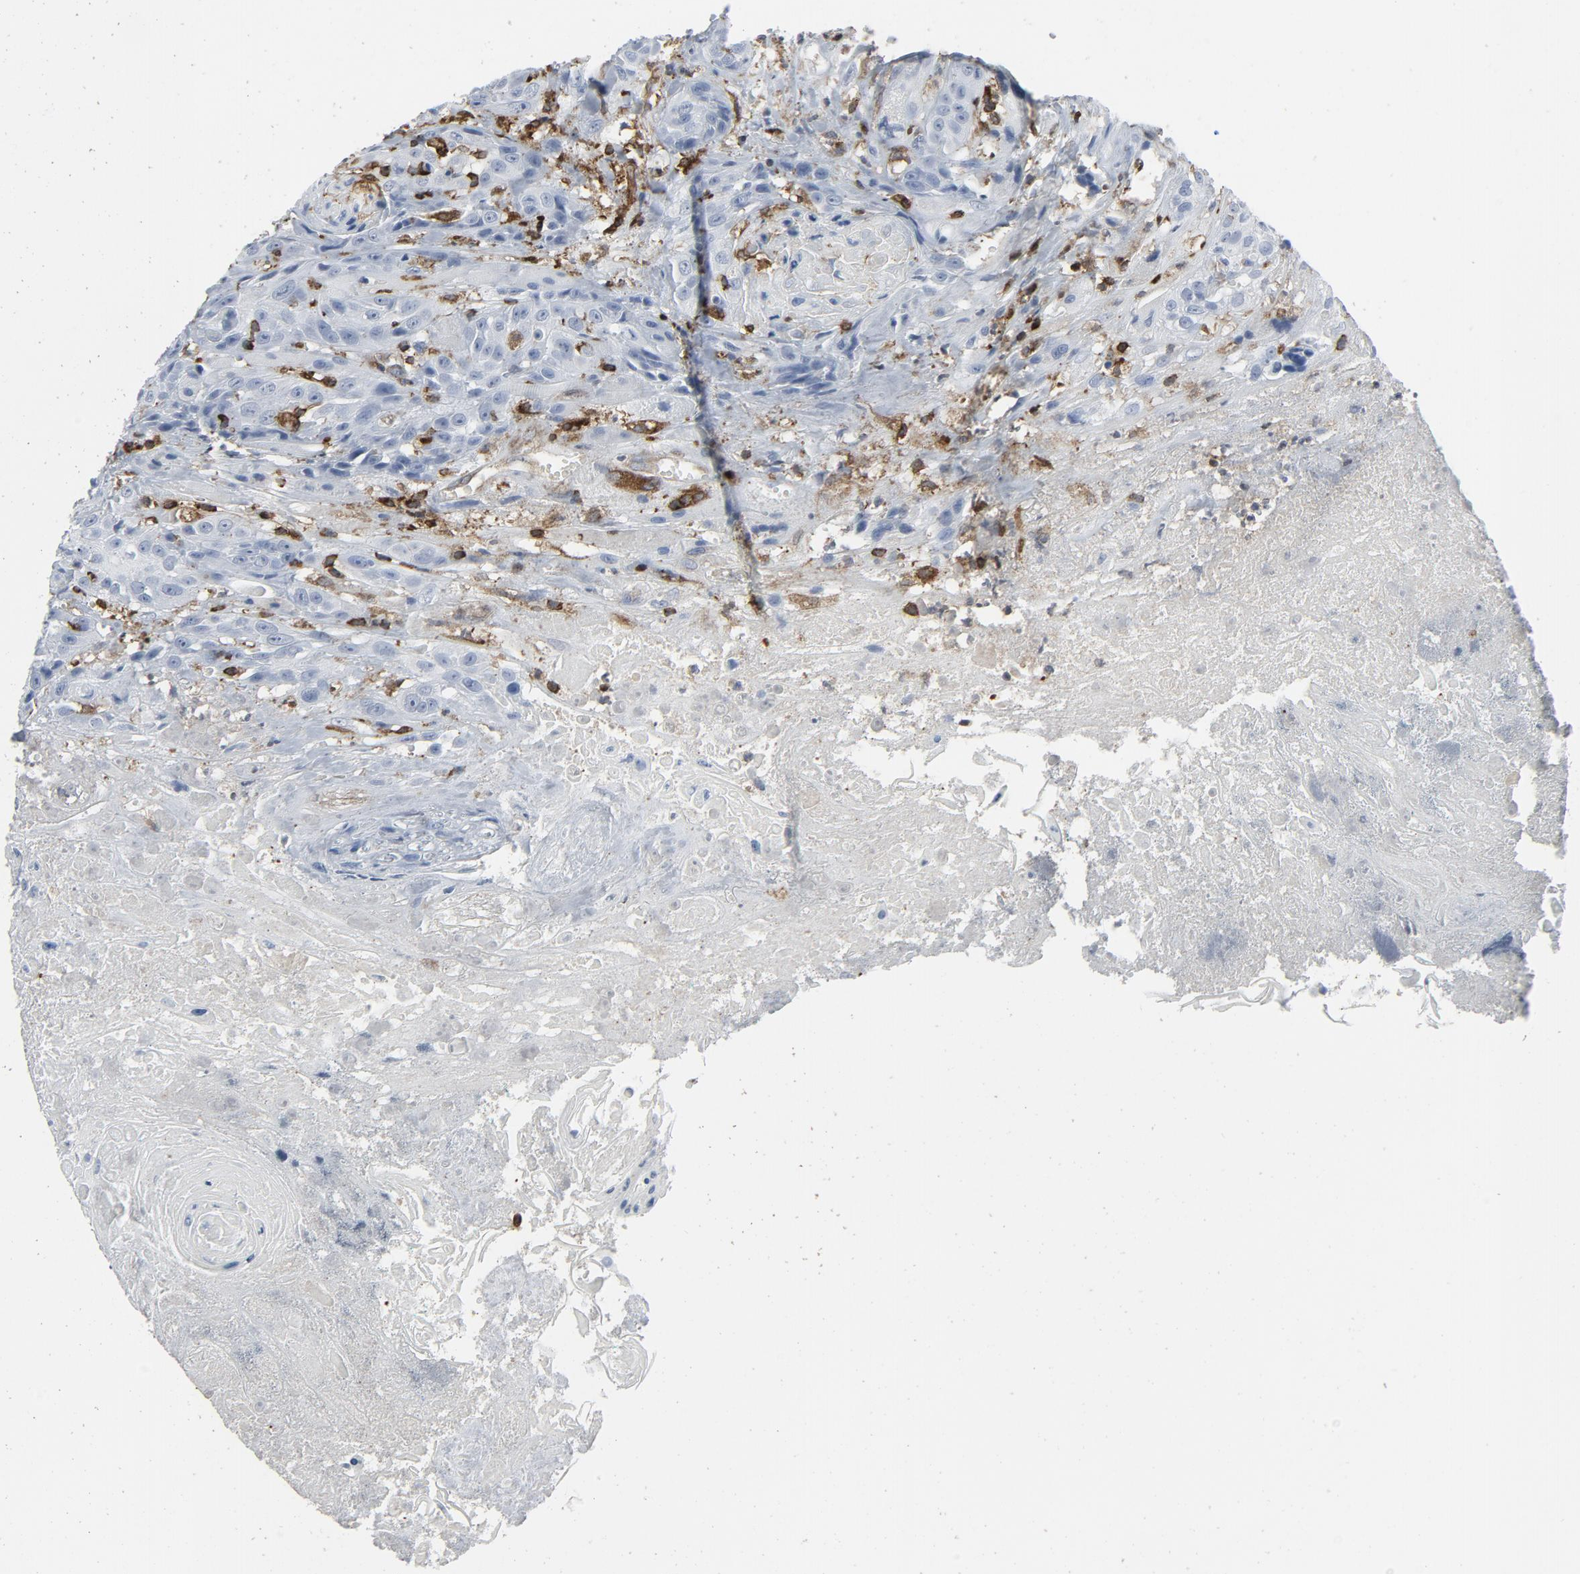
{"staining": {"intensity": "negative", "quantity": "none", "location": "none"}, "tissue": "head and neck cancer", "cell_type": "Tumor cells", "image_type": "cancer", "snomed": [{"axis": "morphology", "description": "Squamous cell carcinoma, NOS"}, {"axis": "topography", "description": "Head-Neck"}], "caption": "High magnification brightfield microscopy of squamous cell carcinoma (head and neck) stained with DAB (3,3'-diaminobenzidine) (brown) and counterstained with hematoxylin (blue): tumor cells show no significant expression. Brightfield microscopy of immunohistochemistry (IHC) stained with DAB (brown) and hematoxylin (blue), captured at high magnification.", "gene": "LCP2", "patient": {"sex": "female", "age": 84}}